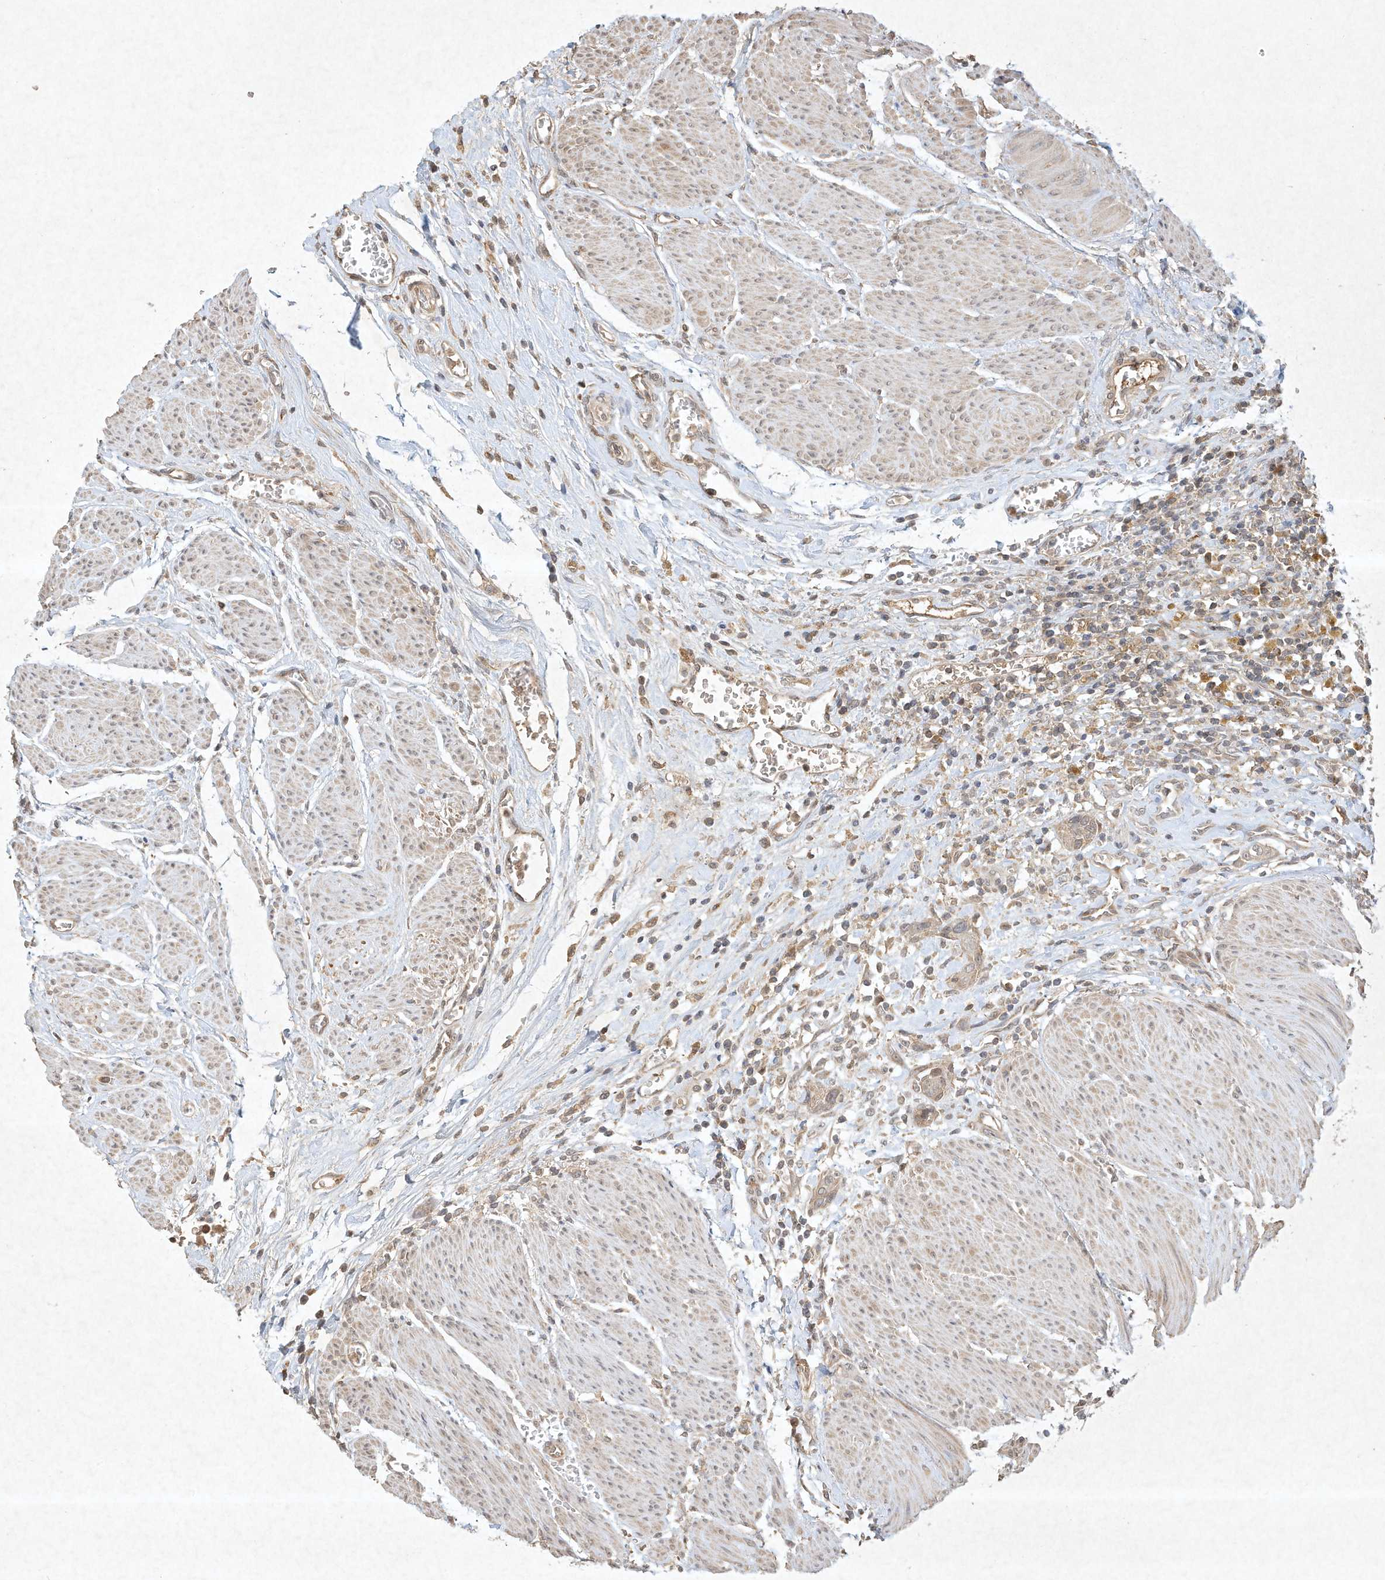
{"staining": {"intensity": "weak", "quantity": "<25%", "location": "cytoplasmic/membranous"}, "tissue": "urothelial cancer", "cell_type": "Tumor cells", "image_type": "cancer", "snomed": [{"axis": "morphology", "description": "Urothelial carcinoma, High grade"}, {"axis": "topography", "description": "Urinary bladder"}], "caption": "The histopathology image shows no significant staining in tumor cells of high-grade urothelial carcinoma.", "gene": "BTRC", "patient": {"sex": "male", "age": 35}}